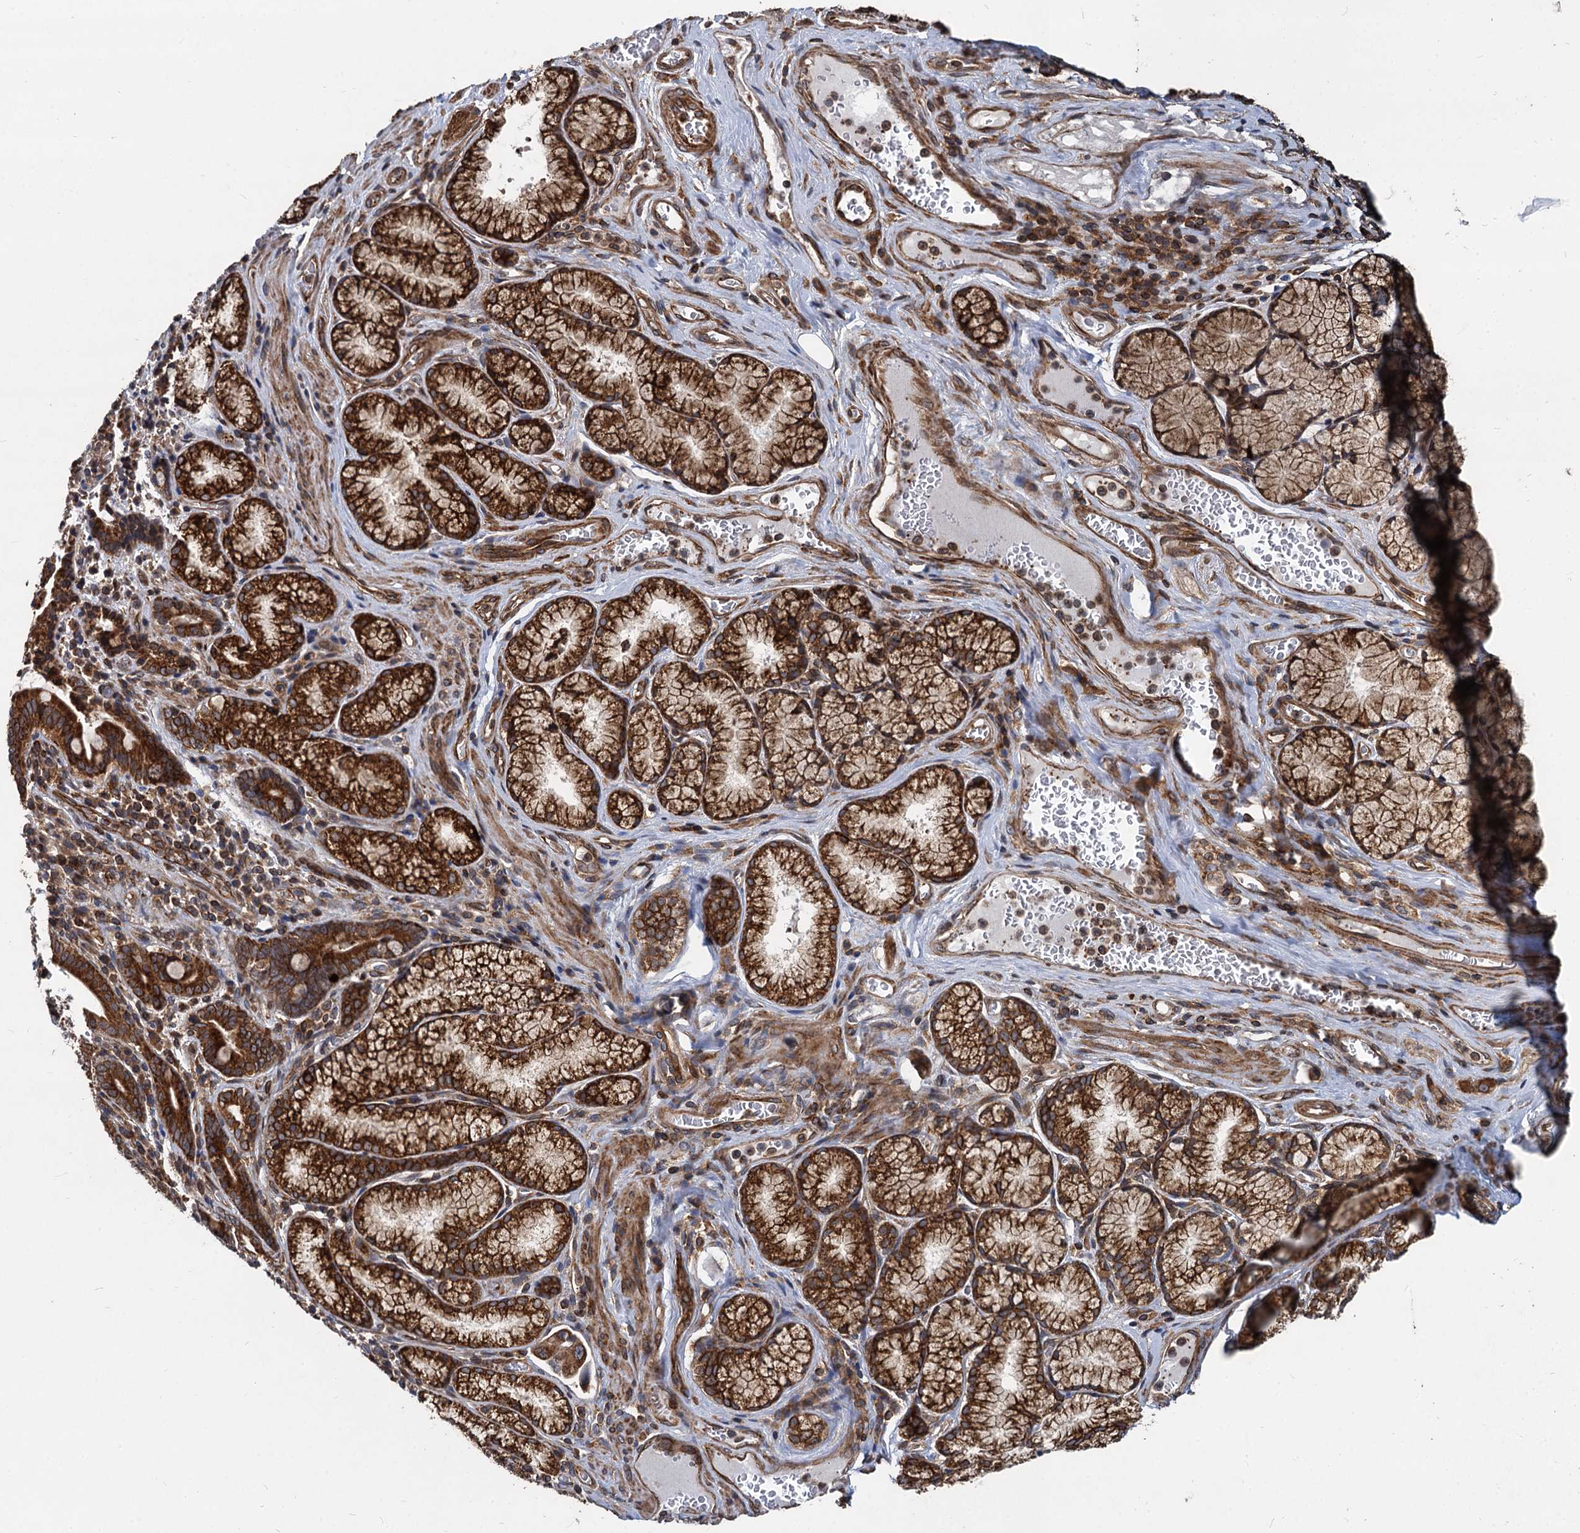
{"staining": {"intensity": "strong", "quantity": ">75%", "location": "cytoplasmic/membranous"}, "tissue": "pancreatic cancer", "cell_type": "Tumor cells", "image_type": "cancer", "snomed": [{"axis": "morphology", "description": "Adenocarcinoma, NOS"}, {"axis": "topography", "description": "Pancreas"}], "caption": "High-power microscopy captured an IHC histopathology image of pancreatic cancer, revealing strong cytoplasmic/membranous positivity in about >75% of tumor cells.", "gene": "STIM1", "patient": {"sex": "male", "age": 70}}